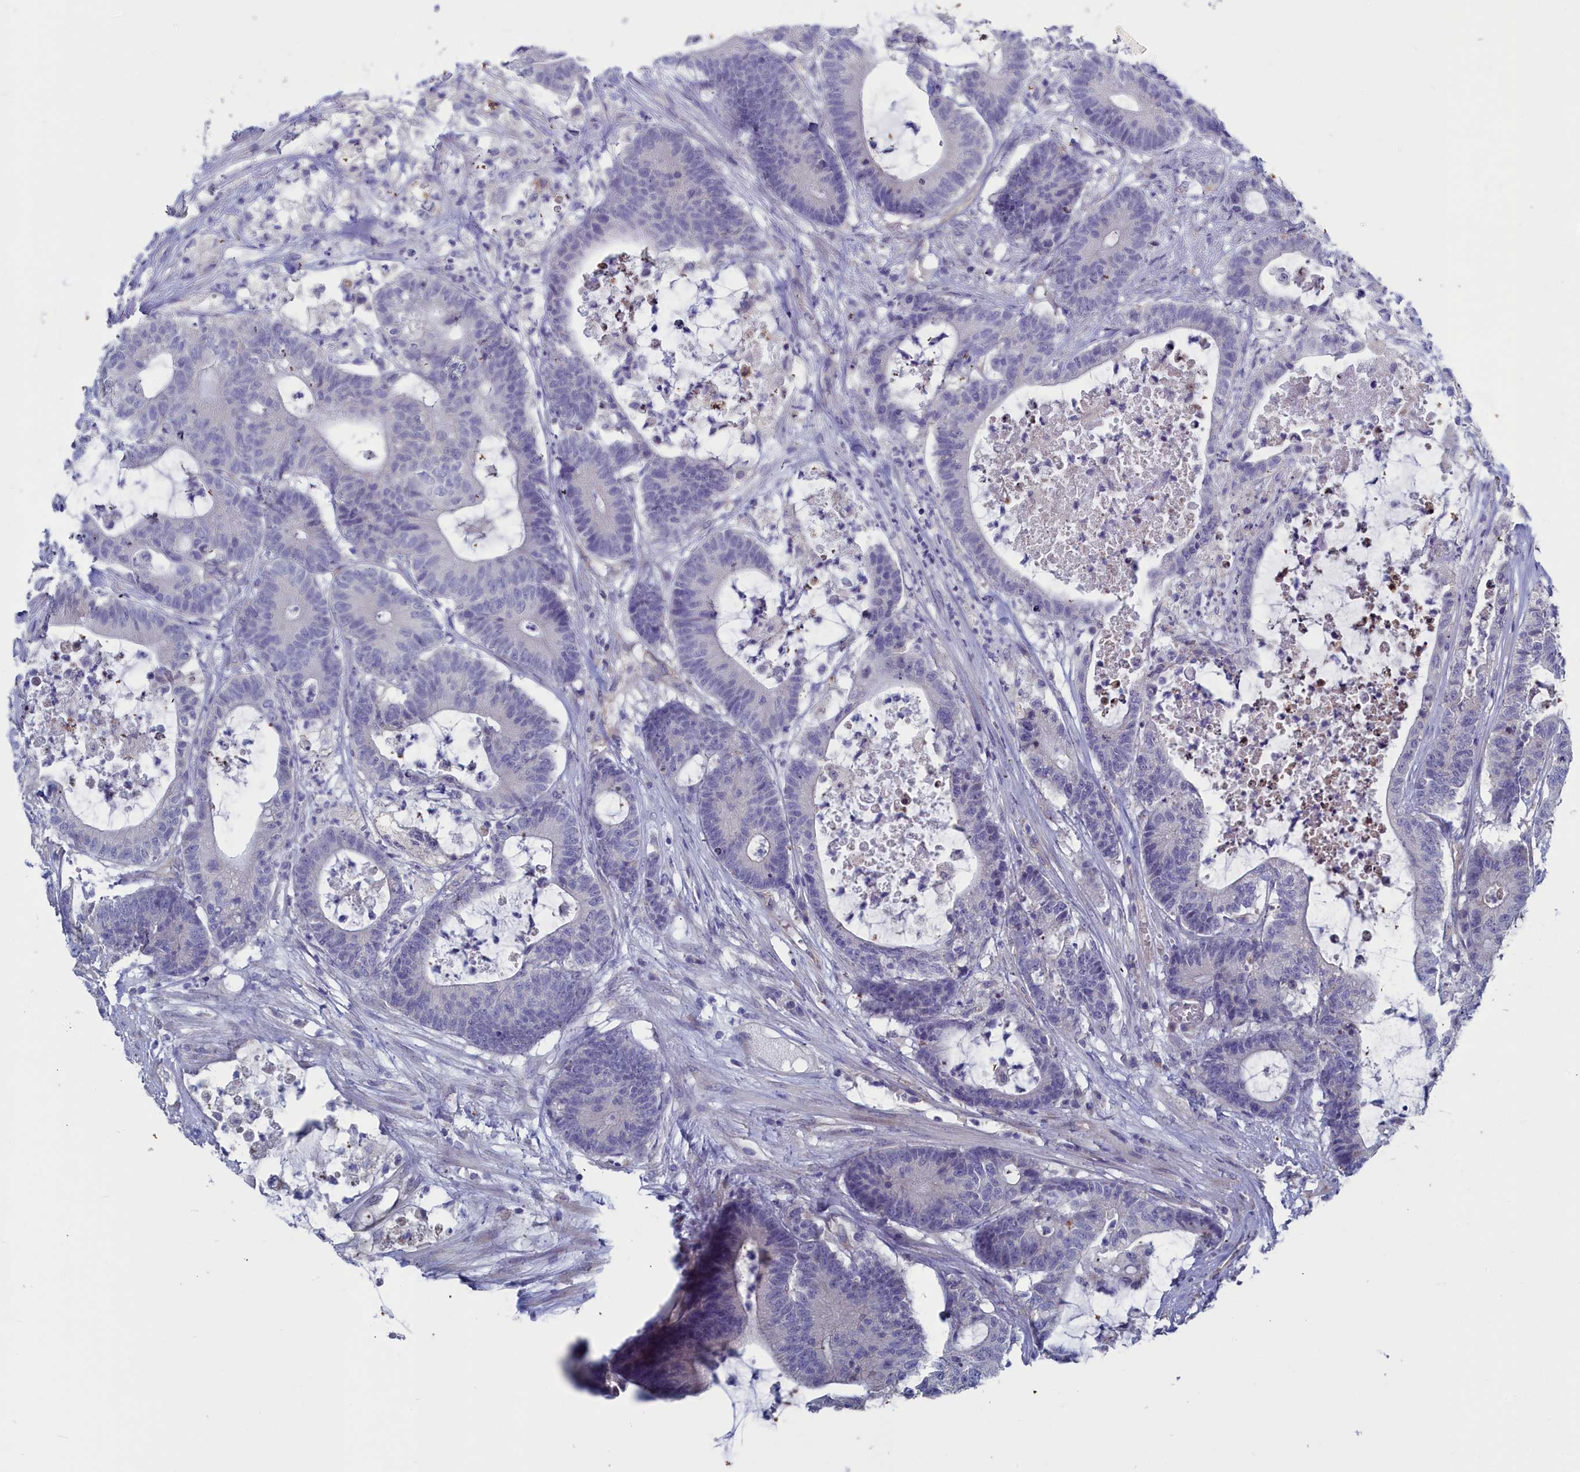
{"staining": {"intensity": "negative", "quantity": "none", "location": "none"}, "tissue": "colorectal cancer", "cell_type": "Tumor cells", "image_type": "cancer", "snomed": [{"axis": "morphology", "description": "Adenocarcinoma, NOS"}, {"axis": "topography", "description": "Colon"}], "caption": "IHC image of neoplastic tissue: adenocarcinoma (colorectal) stained with DAB (3,3'-diaminobenzidine) demonstrates no significant protein staining in tumor cells.", "gene": "RDX", "patient": {"sex": "female", "age": 84}}